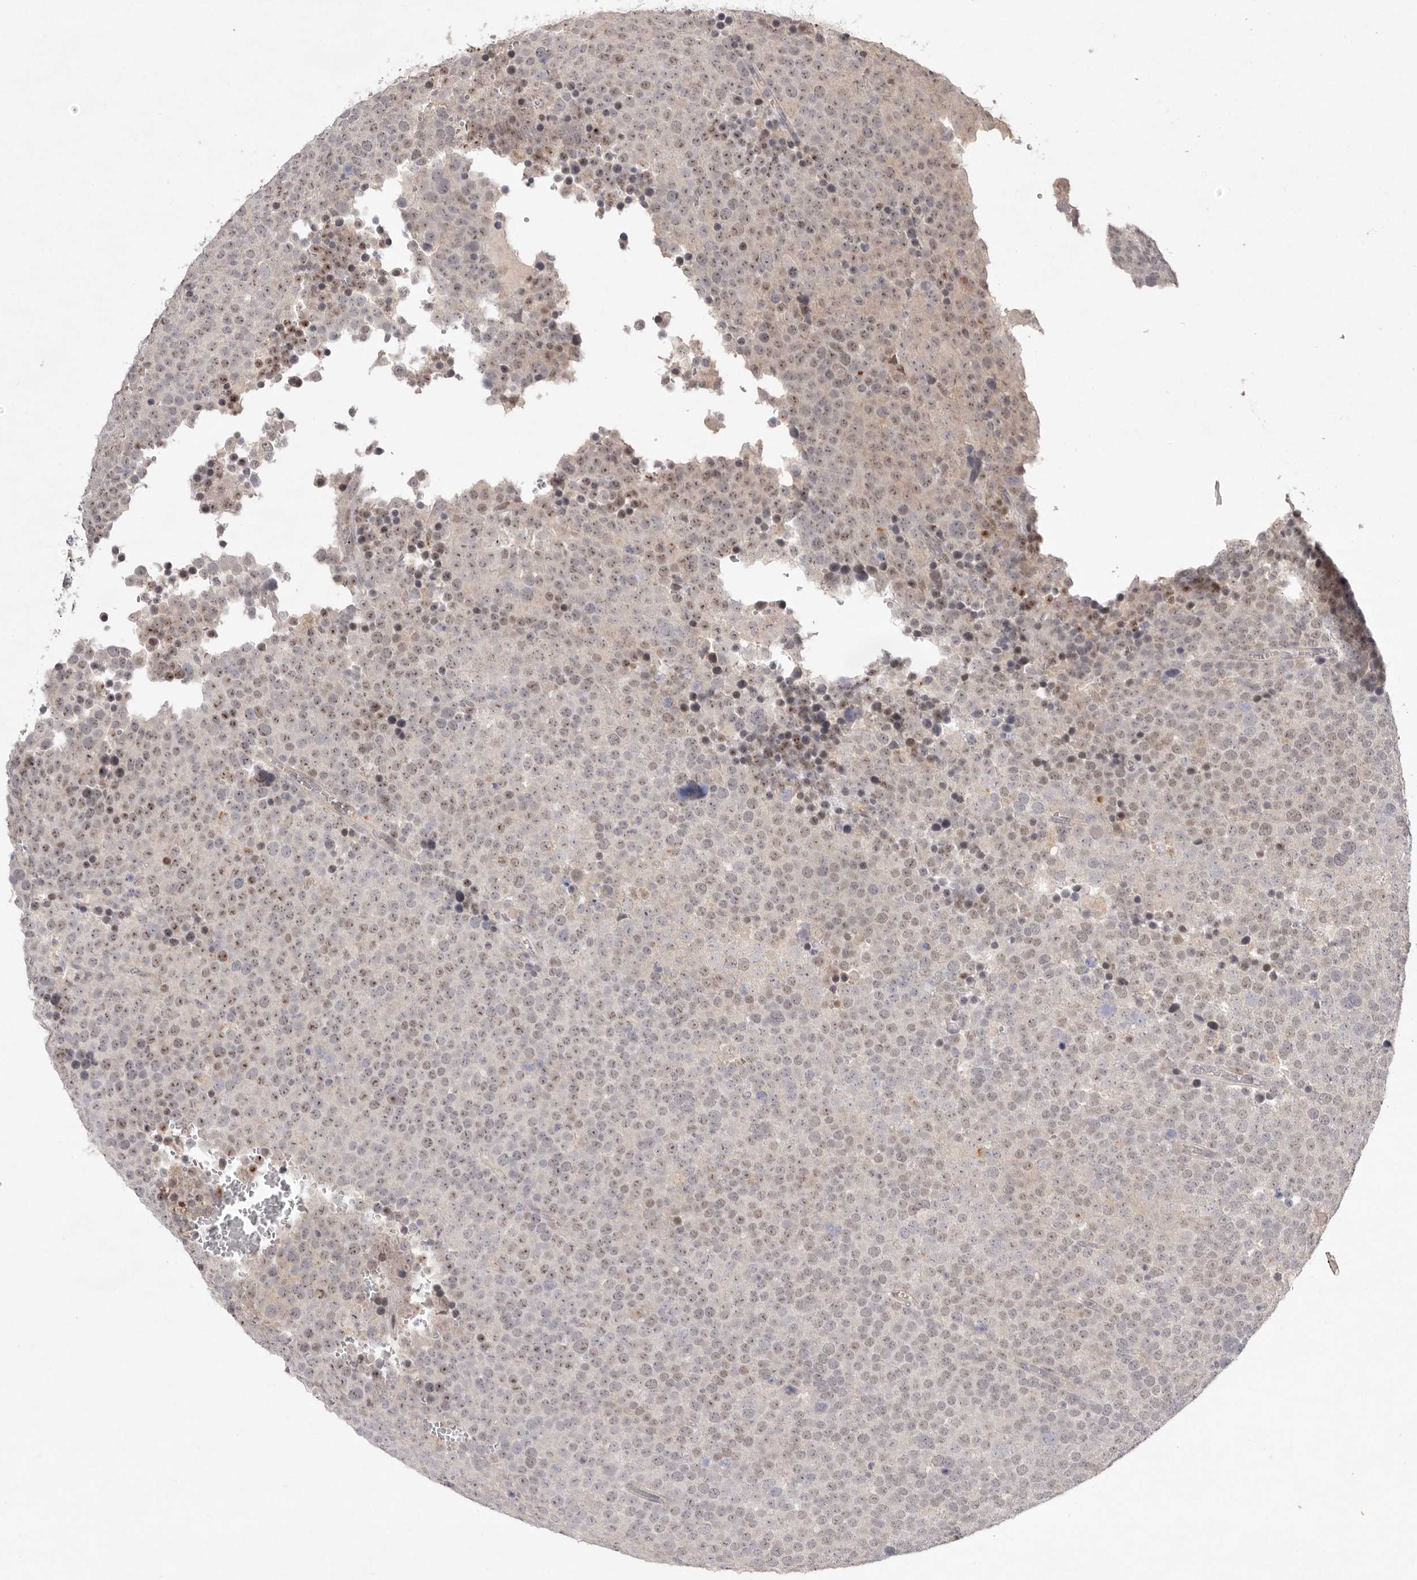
{"staining": {"intensity": "weak", "quantity": ">75%", "location": "nuclear"}, "tissue": "testis cancer", "cell_type": "Tumor cells", "image_type": "cancer", "snomed": [{"axis": "morphology", "description": "Seminoma, NOS"}, {"axis": "topography", "description": "Testis"}], "caption": "Approximately >75% of tumor cells in human testis seminoma demonstrate weak nuclear protein staining as visualized by brown immunohistochemical staining.", "gene": "TADA1", "patient": {"sex": "male", "age": 71}}